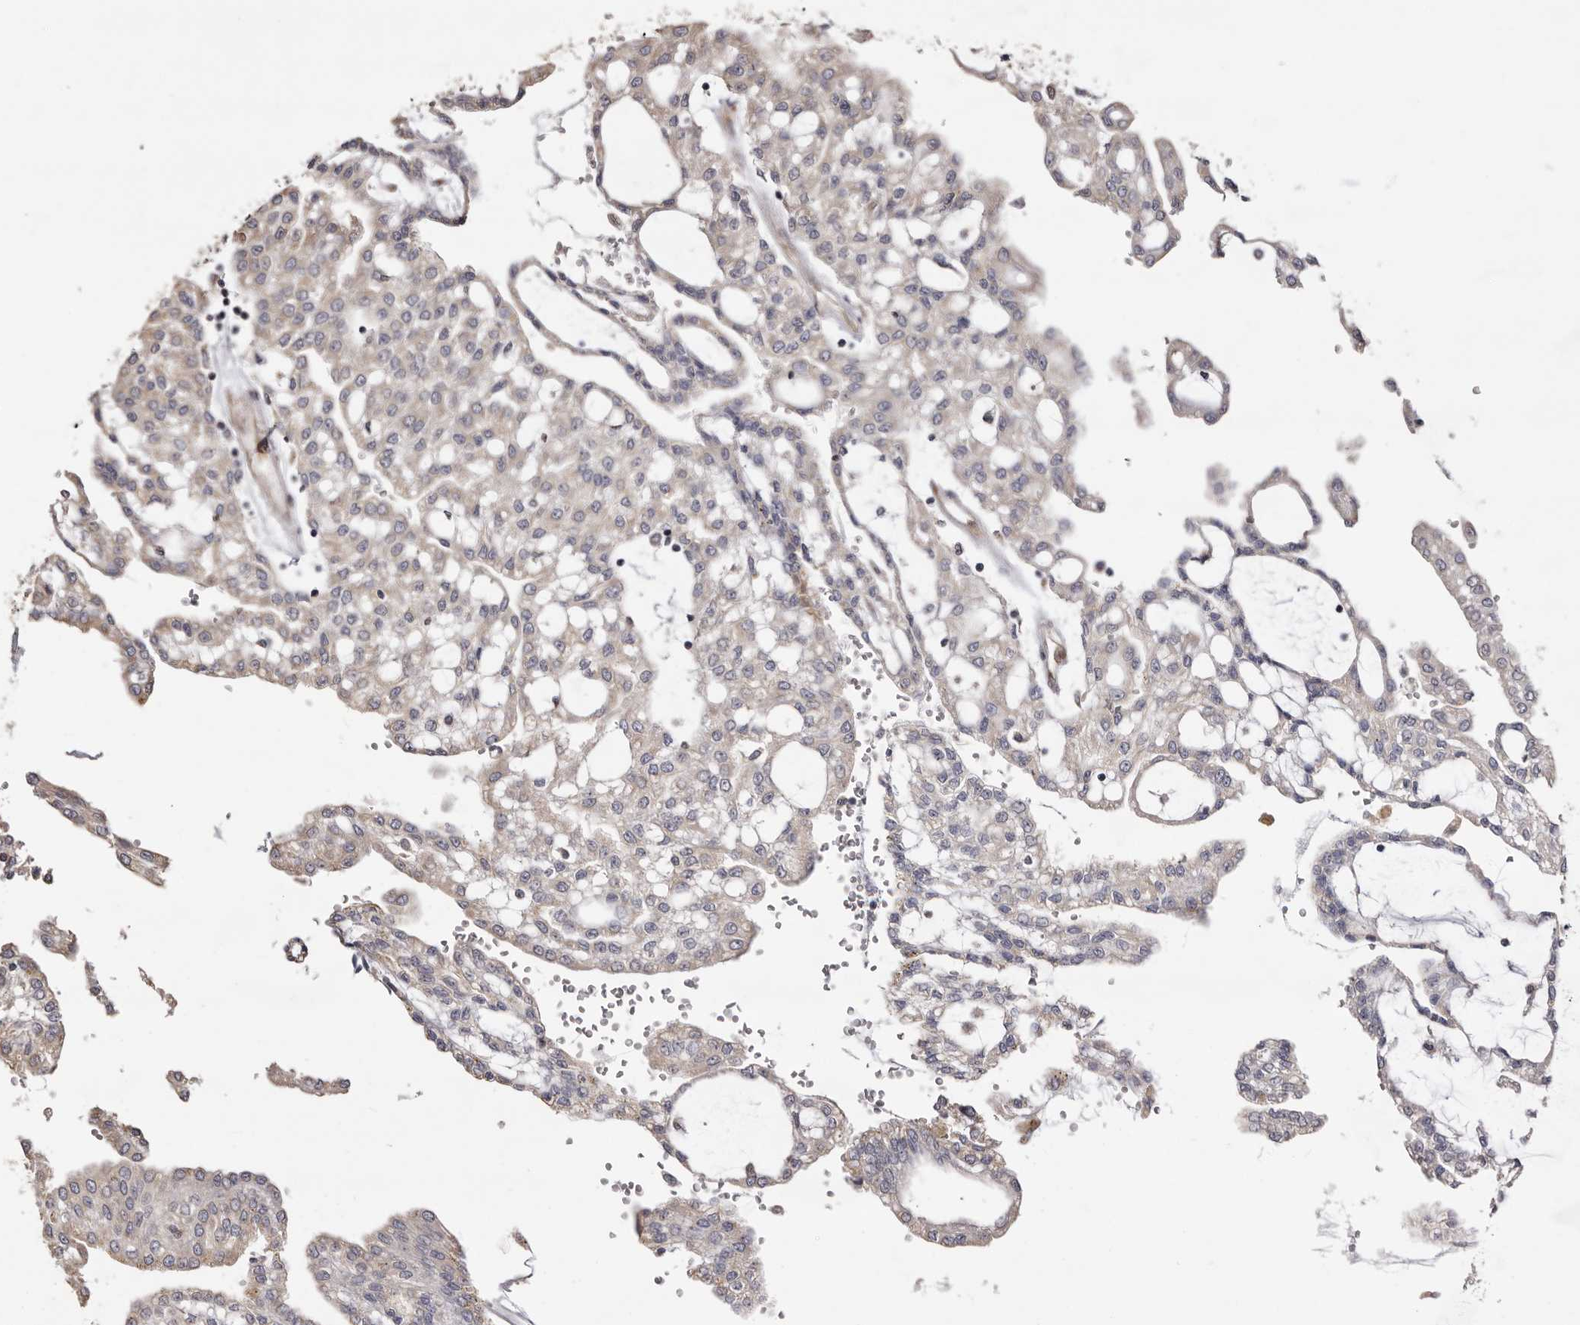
{"staining": {"intensity": "negative", "quantity": "none", "location": "none"}, "tissue": "renal cancer", "cell_type": "Tumor cells", "image_type": "cancer", "snomed": [{"axis": "morphology", "description": "Adenocarcinoma, NOS"}, {"axis": "topography", "description": "Kidney"}], "caption": "A histopathology image of human renal cancer is negative for staining in tumor cells.", "gene": "PIGX", "patient": {"sex": "male", "age": 63}}